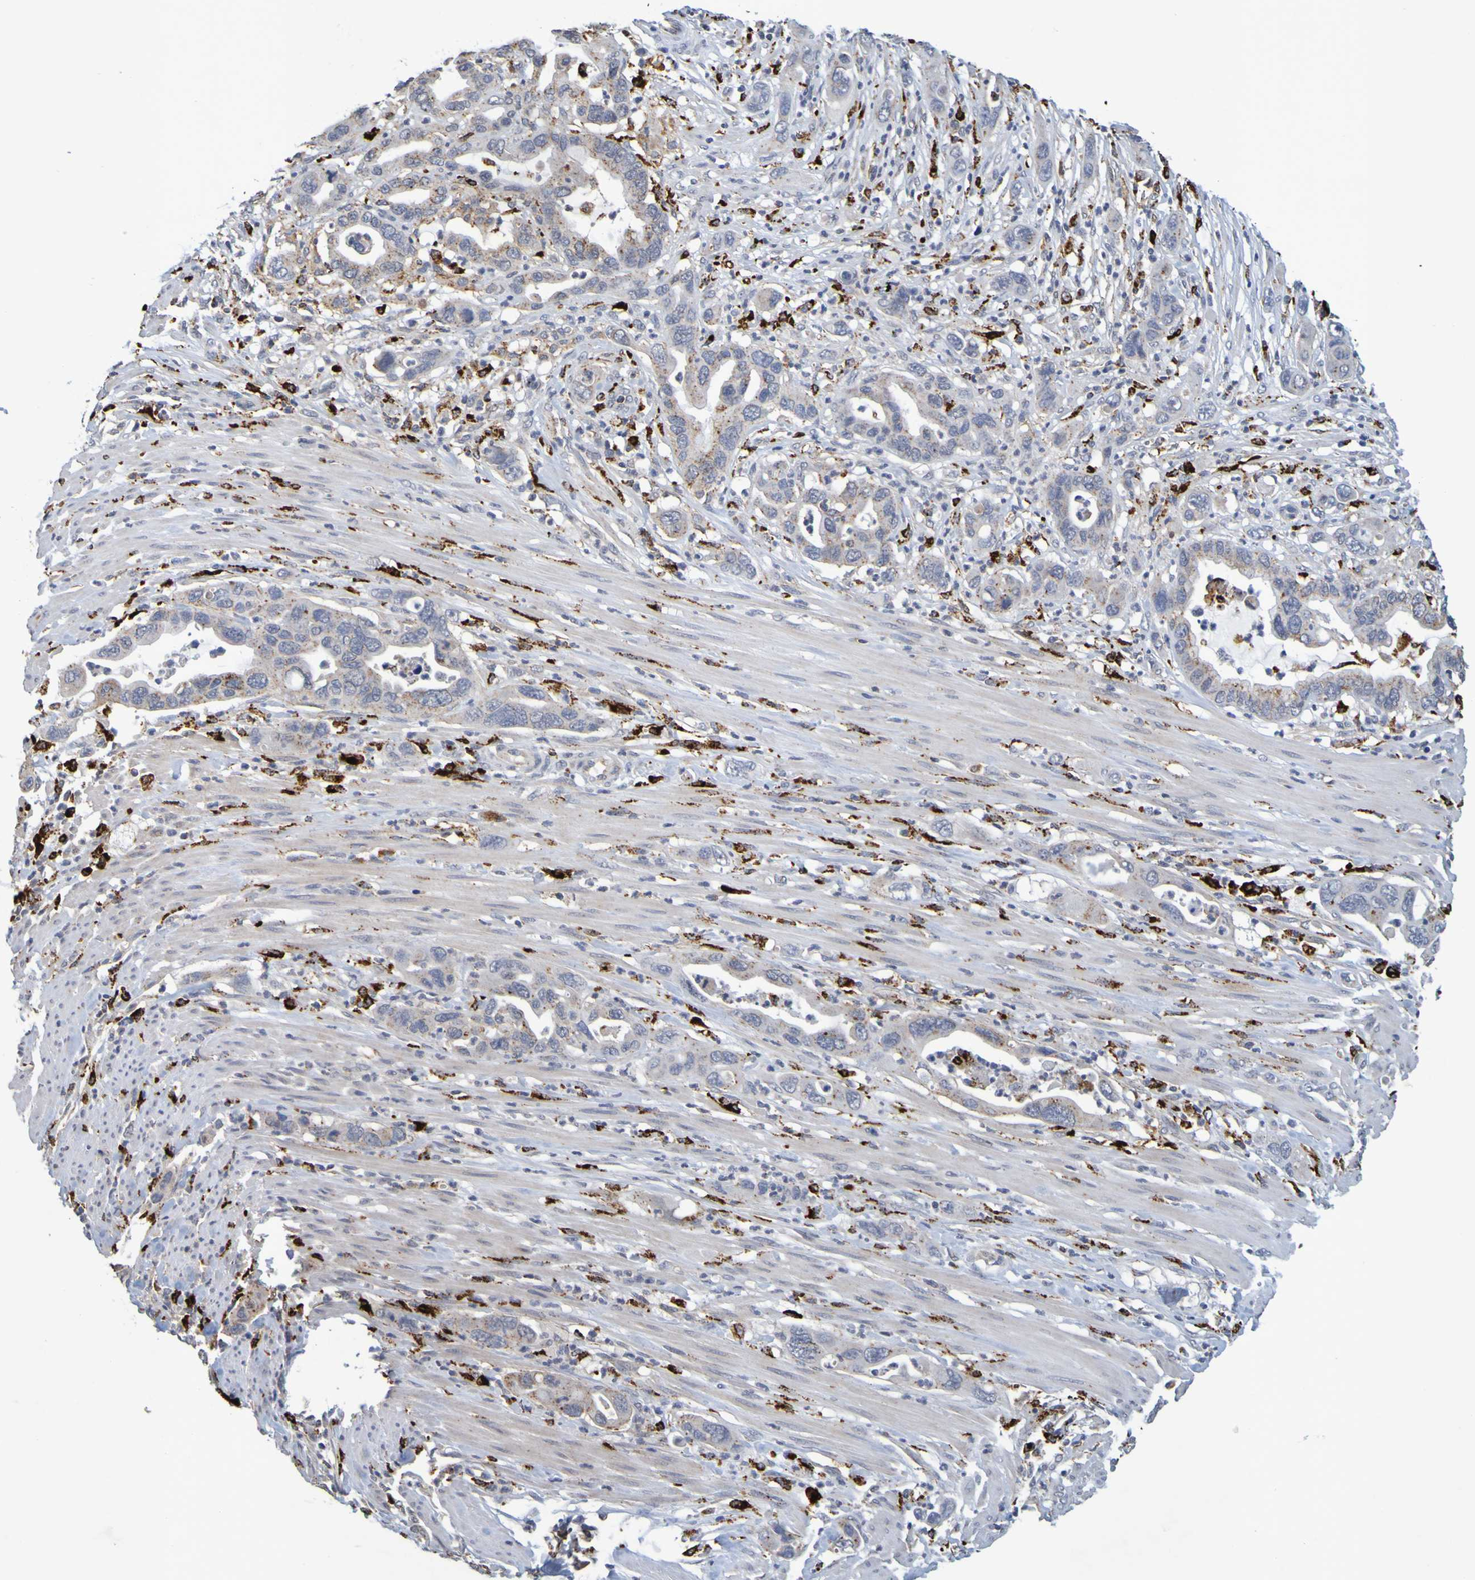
{"staining": {"intensity": "moderate", "quantity": "<25%", "location": "cytoplasmic/membranous"}, "tissue": "pancreatic cancer", "cell_type": "Tumor cells", "image_type": "cancer", "snomed": [{"axis": "morphology", "description": "Adenocarcinoma, NOS"}, {"axis": "topography", "description": "Pancreas"}], "caption": "IHC micrograph of neoplastic tissue: pancreatic adenocarcinoma stained using immunohistochemistry (IHC) reveals low levels of moderate protein expression localized specifically in the cytoplasmic/membranous of tumor cells, appearing as a cytoplasmic/membranous brown color.", "gene": "TPH1", "patient": {"sex": "female", "age": 71}}